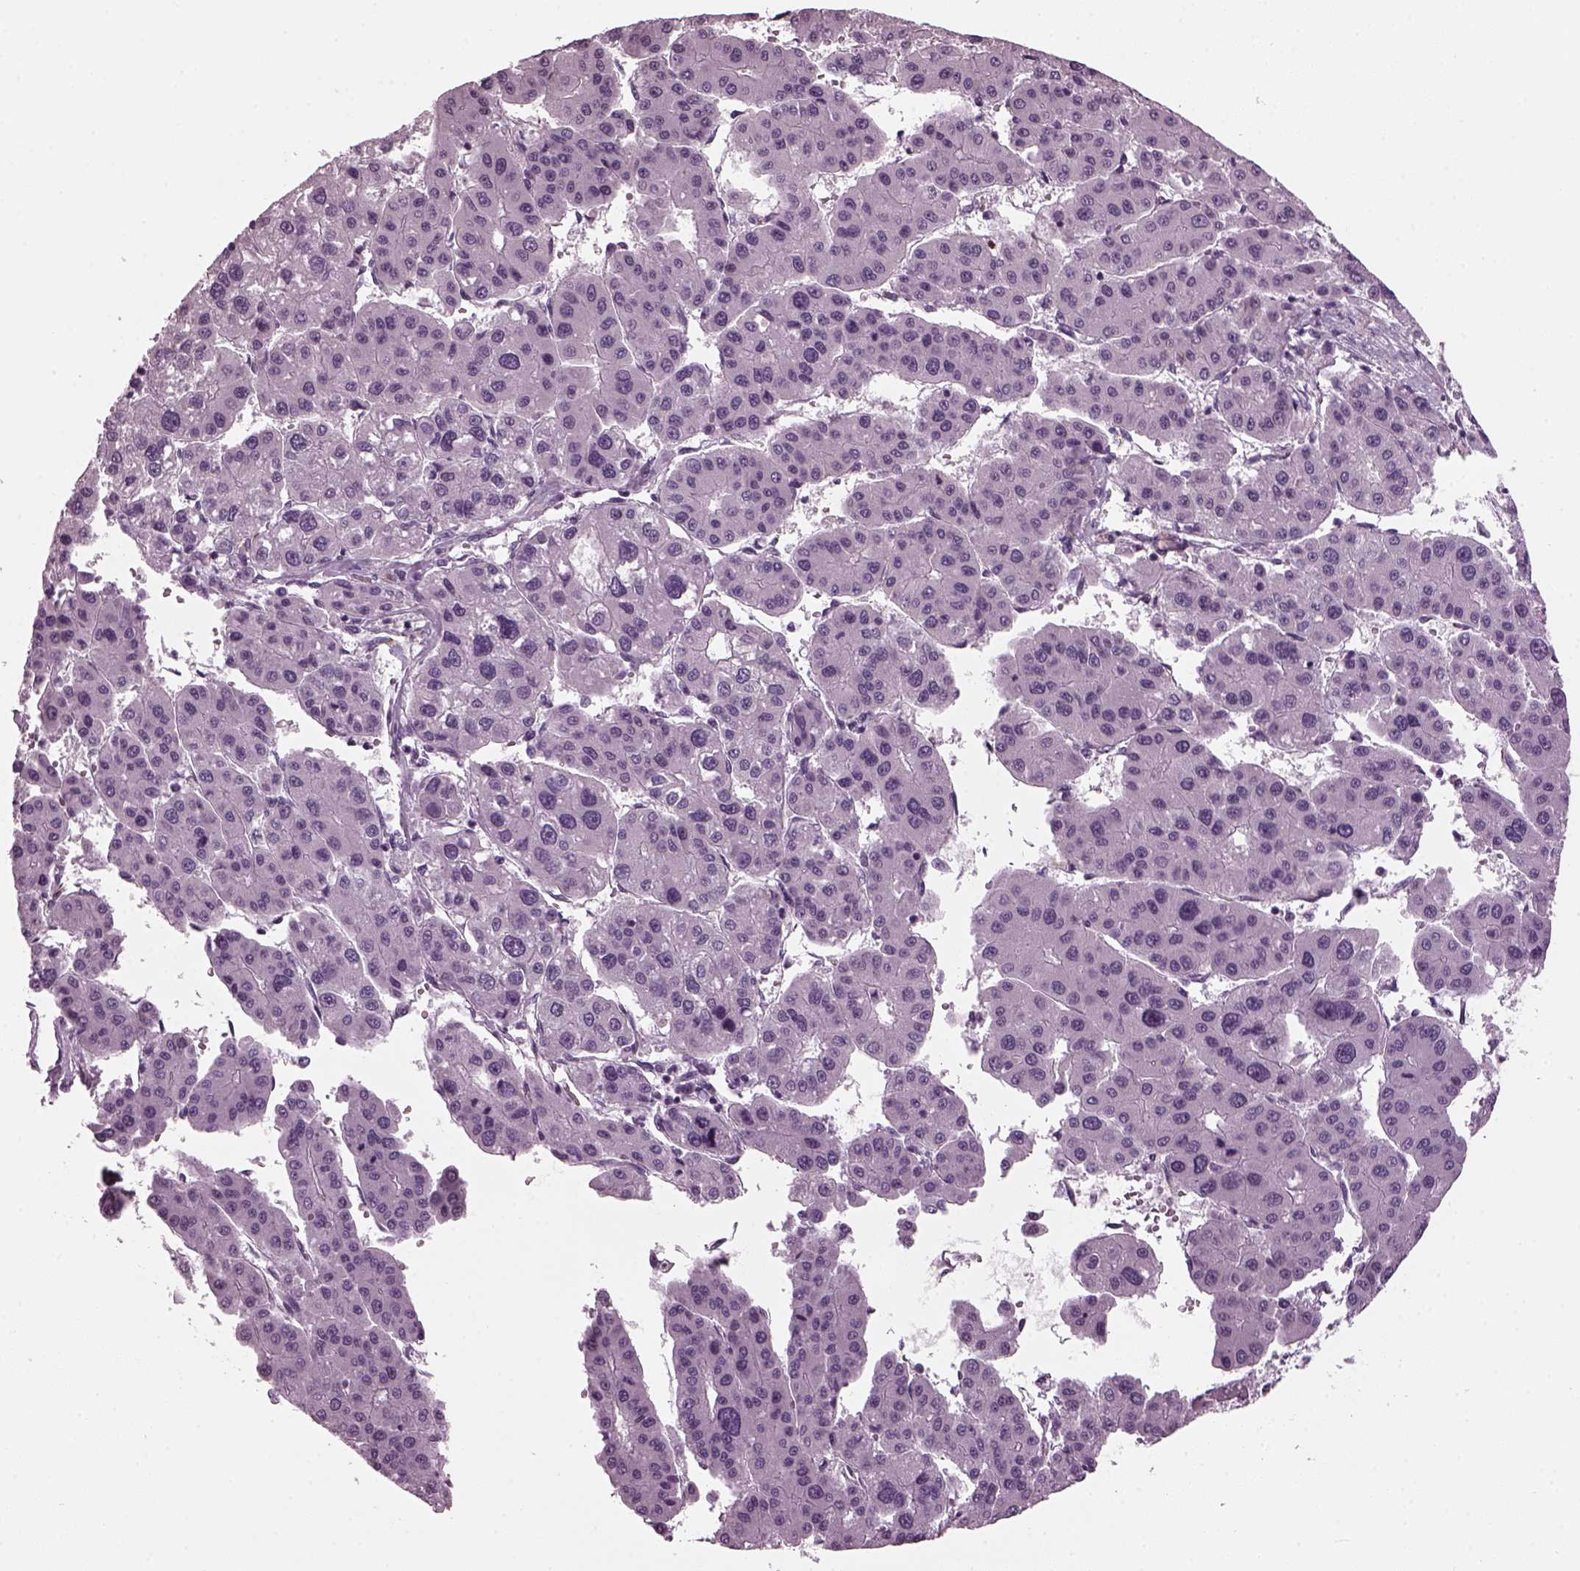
{"staining": {"intensity": "negative", "quantity": "none", "location": "none"}, "tissue": "liver cancer", "cell_type": "Tumor cells", "image_type": "cancer", "snomed": [{"axis": "morphology", "description": "Carcinoma, Hepatocellular, NOS"}, {"axis": "topography", "description": "Liver"}], "caption": "An immunohistochemistry photomicrograph of liver cancer is shown. There is no staining in tumor cells of liver cancer.", "gene": "DPYSL5", "patient": {"sex": "male", "age": 73}}